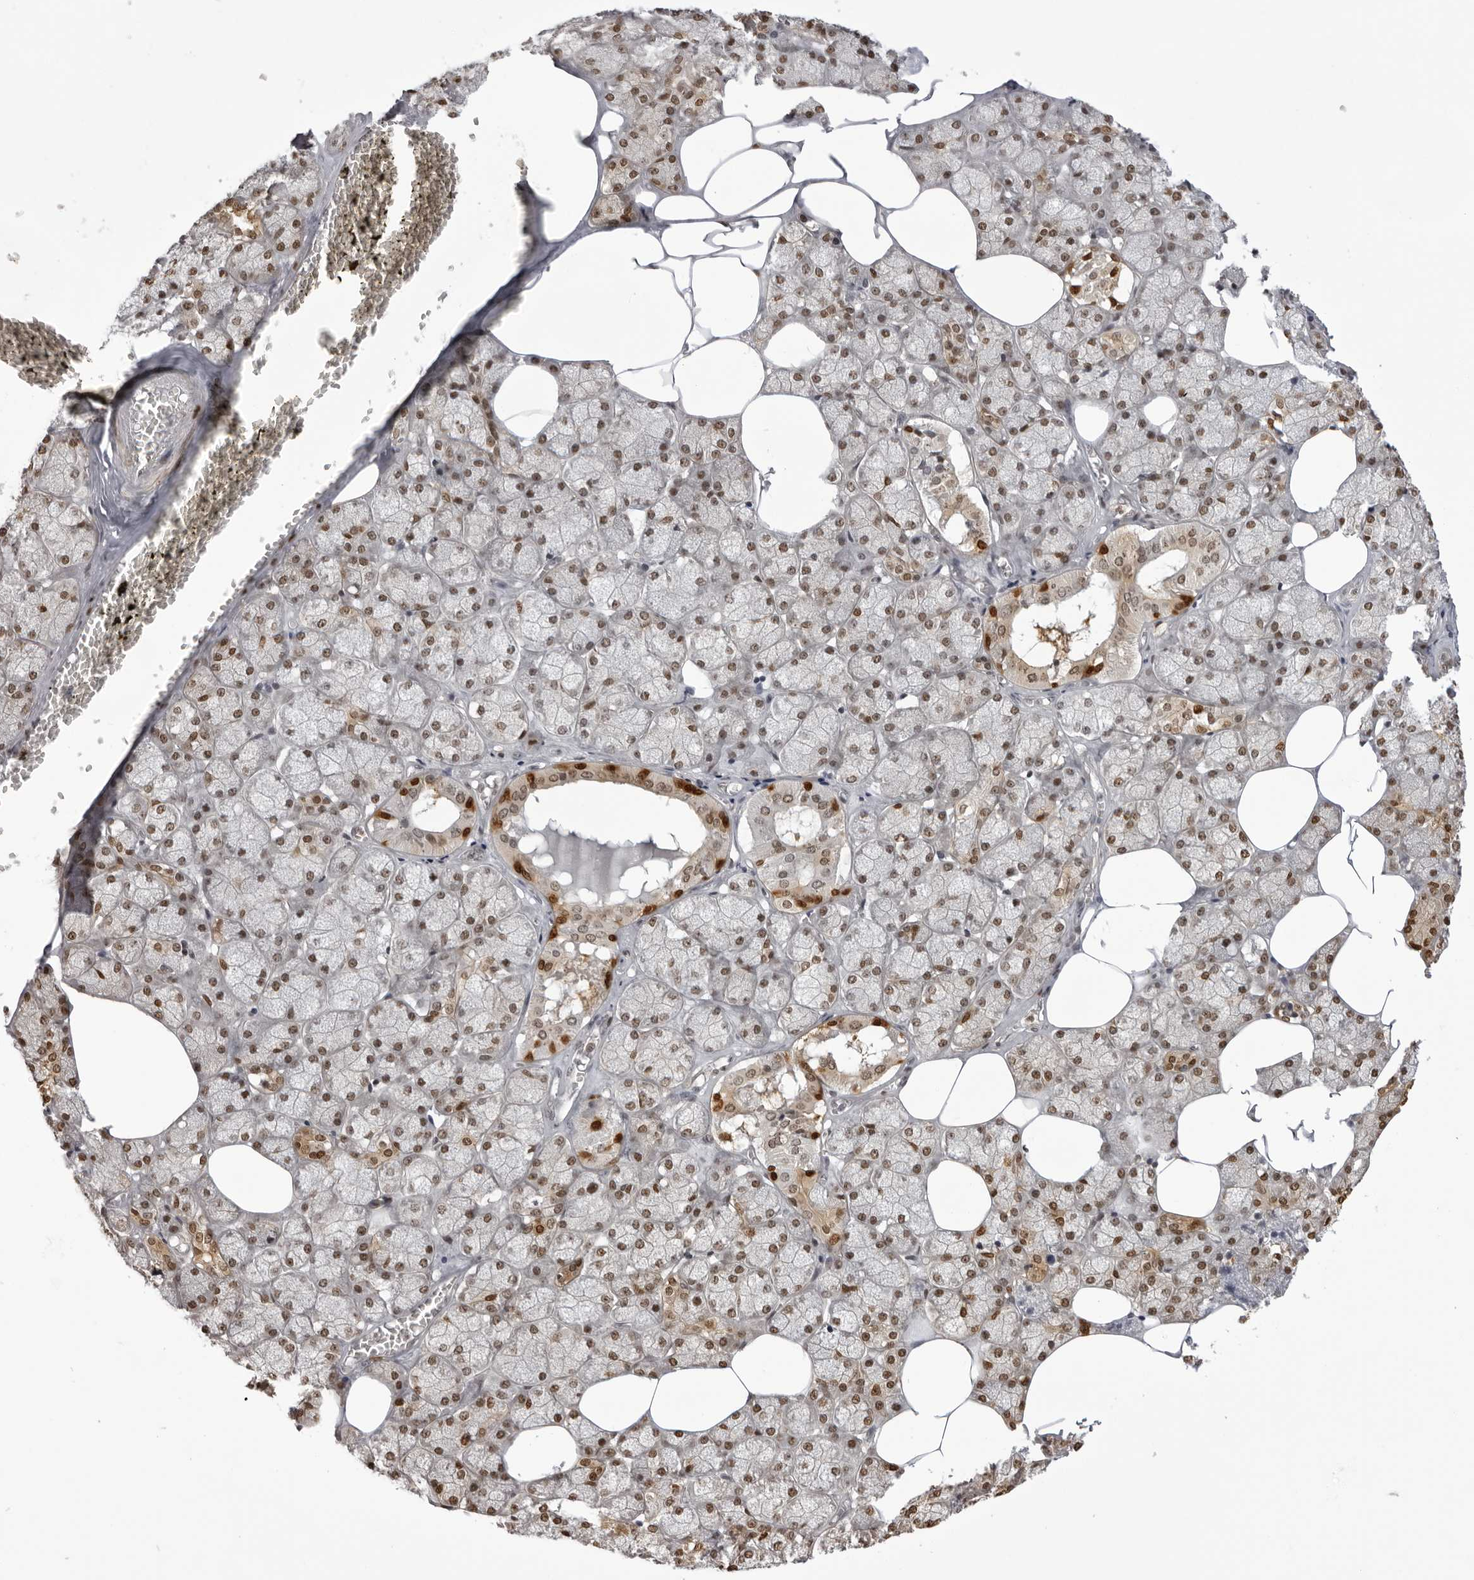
{"staining": {"intensity": "strong", "quantity": ">75%", "location": "cytoplasmic/membranous,nuclear"}, "tissue": "salivary gland", "cell_type": "Glandular cells", "image_type": "normal", "snomed": [{"axis": "morphology", "description": "Normal tissue, NOS"}, {"axis": "topography", "description": "Salivary gland"}], "caption": "Salivary gland stained for a protein (brown) reveals strong cytoplasmic/membranous,nuclear positive staining in approximately >75% of glandular cells.", "gene": "HSPA4", "patient": {"sex": "male", "age": 62}}